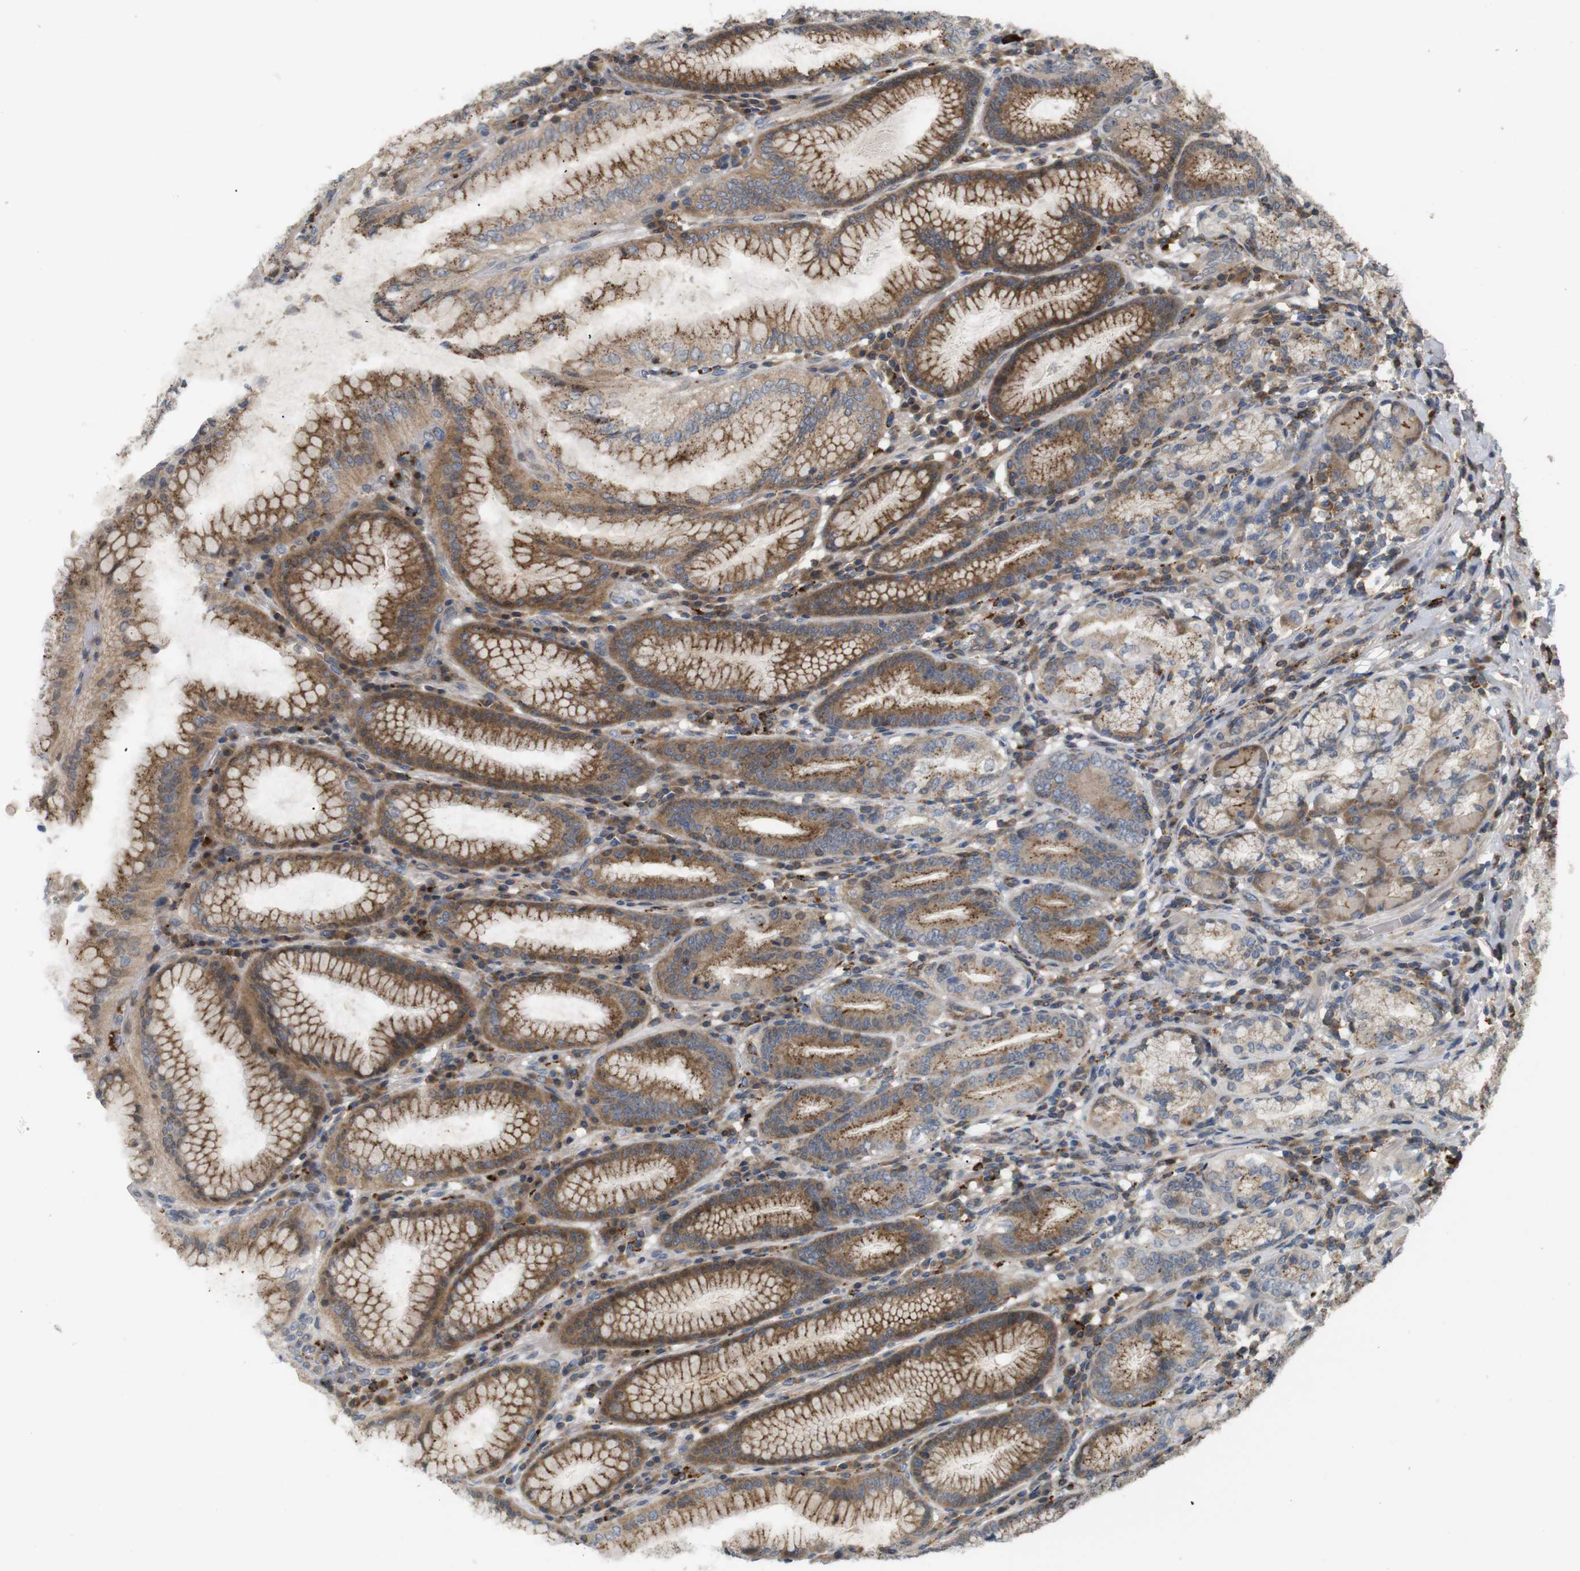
{"staining": {"intensity": "strong", "quantity": "25%-75%", "location": "cytoplasmic/membranous"}, "tissue": "stomach", "cell_type": "Glandular cells", "image_type": "normal", "snomed": [{"axis": "morphology", "description": "Normal tissue, NOS"}, {"axis": "topography", "description": "Stomach, lower"}], "caption": "High-magnification brightfield microscopy of normal stomach stained with DAB (3,3'-diaminobenzidine) (brown) and counterstained with hematoxylin (blue). glandular cells exhibit strong cytoplasmic/membranous positivity is seen in approximately25%-75% of cells. The staining was performed using DAB (3,3'-diaminobenzidine), with brown indicating positive protein expression. Nuclei are stained blue with hematoxylin.", "gene": "KSR1", "patient": {"sex": "female", "age": 76}}